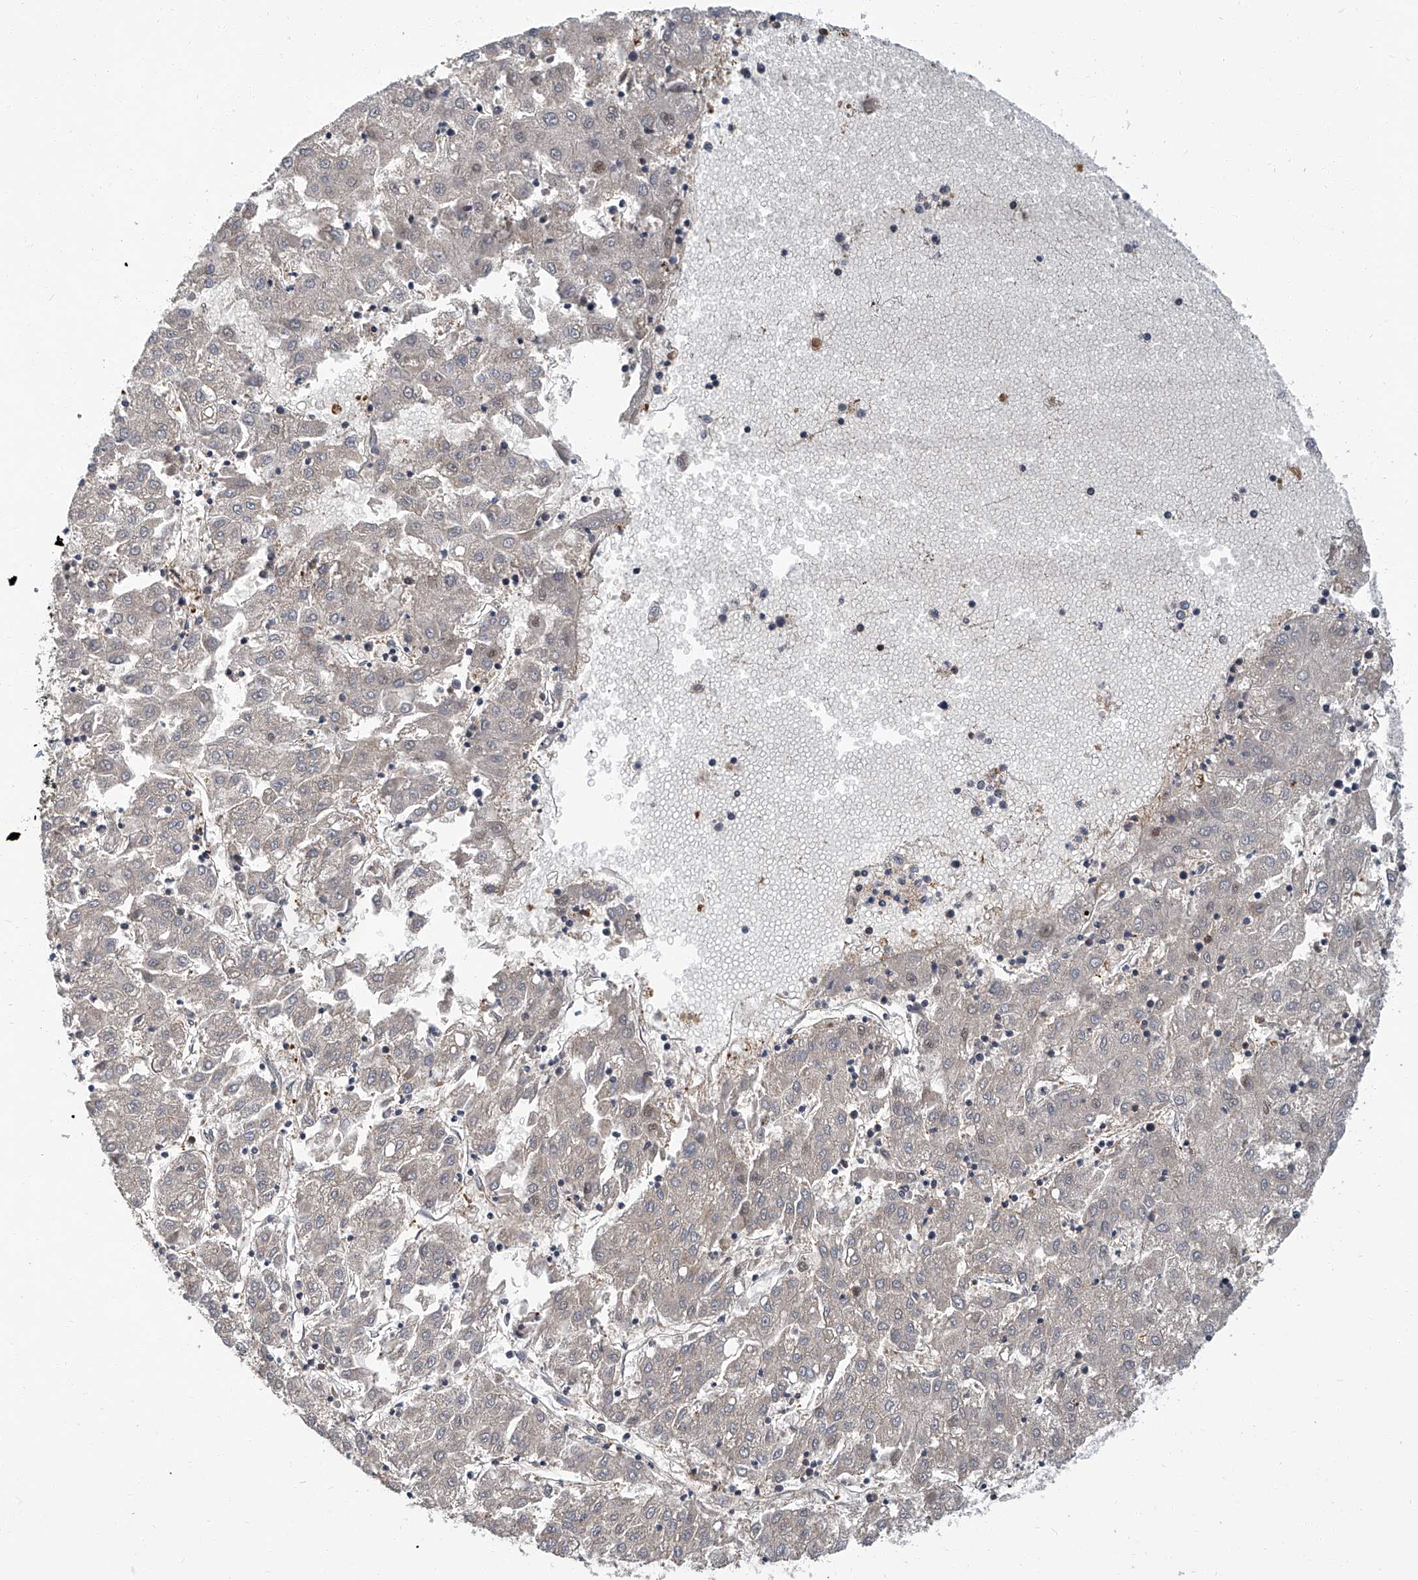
{"staining": {"intensity": "weak", "quantity": "25%-75%", "location": "cytoplasmic/membranous"}, "tissue": "liver cancer", "cell_type": "Tumor cells", "image_type": "cancer", "snomed": [{"axis": "morphology", "description": "Carcinoma, Hepatocellular, NOS"}, {"axis": "topography", "description": "Liver"}], "caption": "Immunohistochemical staining of human liver cancer reveals low levels of weak cytoplasmic/membranous positivity in approximately 25%-75% of tumor cells.", "gene": "PSMB10", "patient": {"sex": "male", "age": 72}}